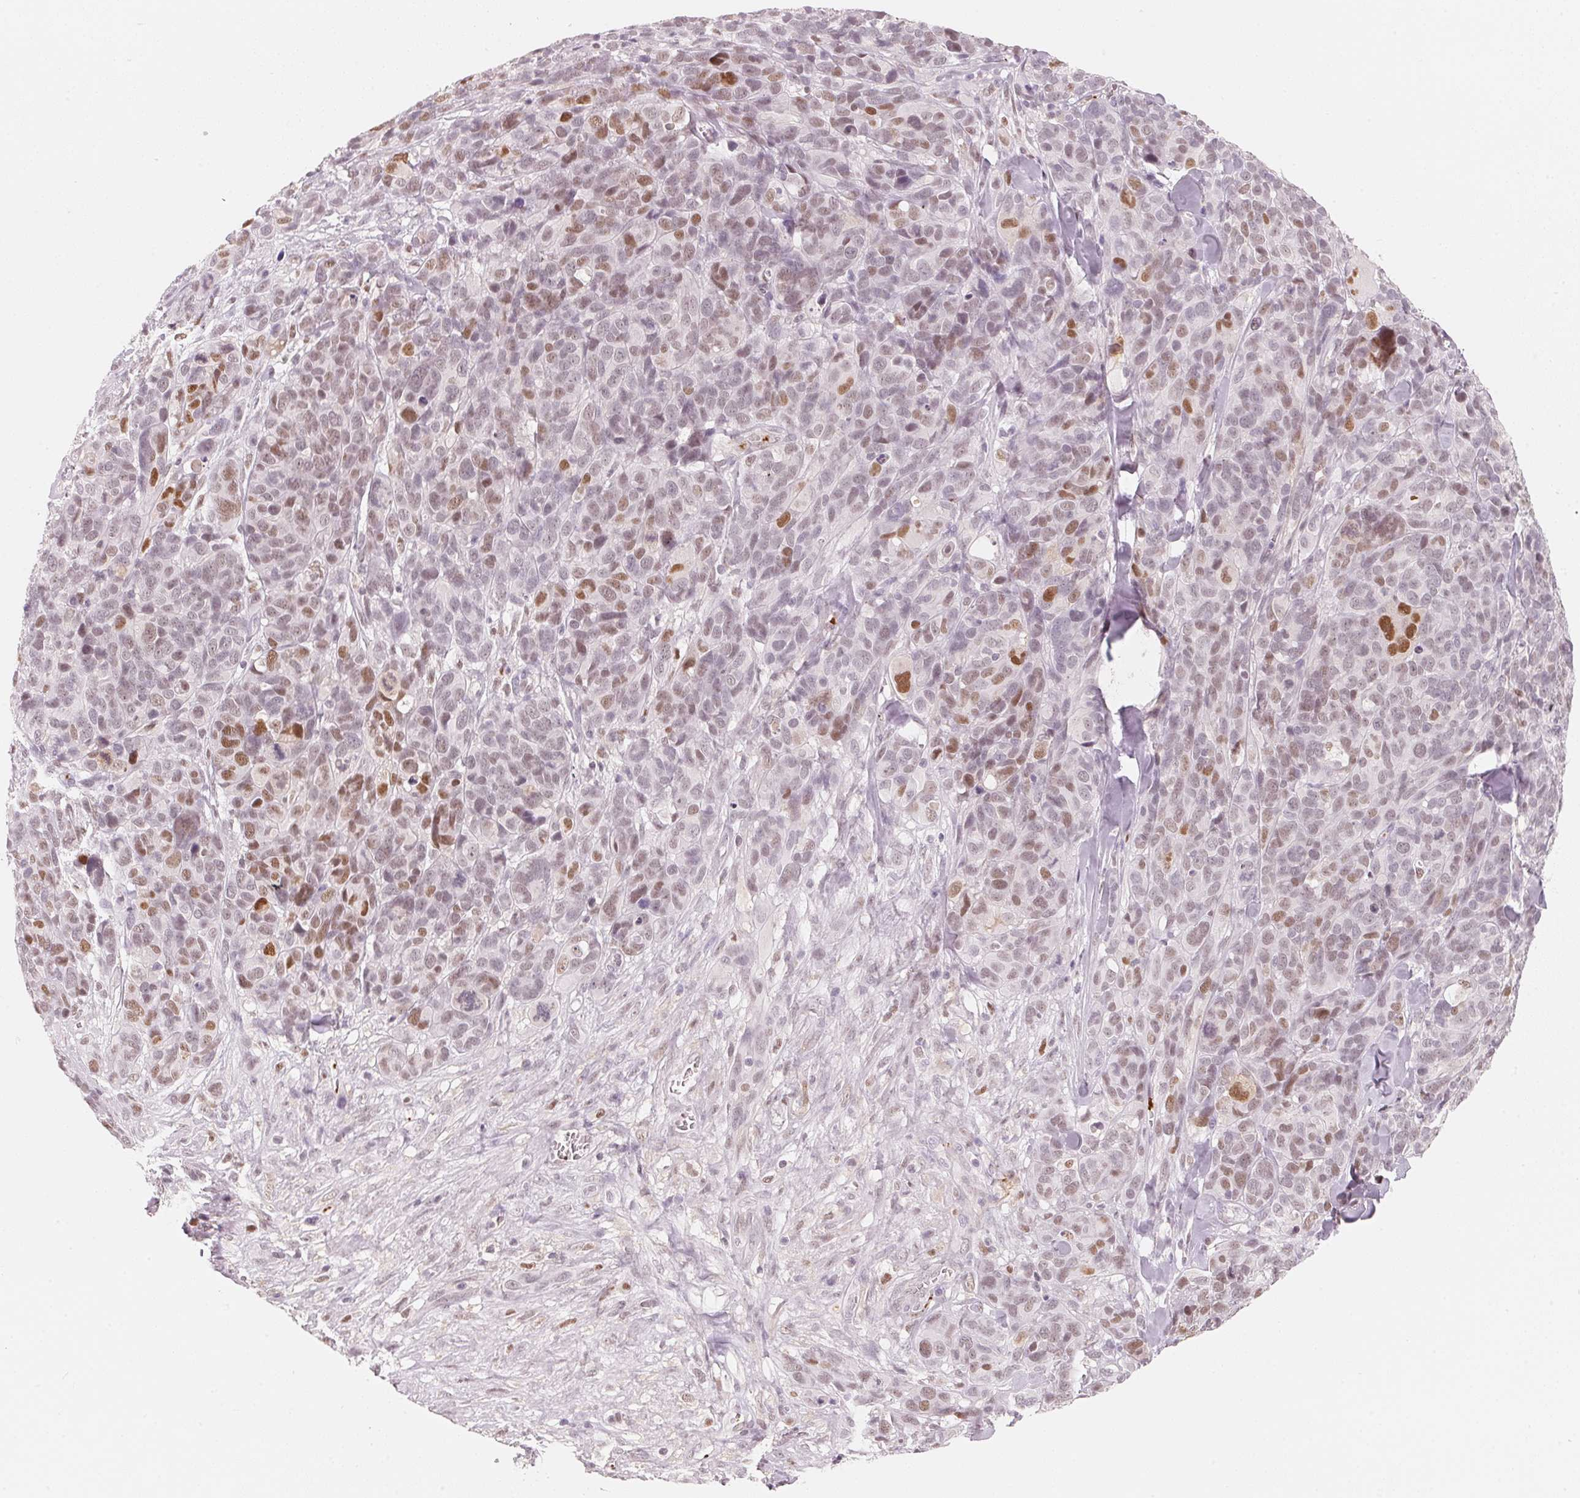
{"staining": {"intensity": "moderate", "quantity": "<25%", "location": "nuclear"}, "tissue": "melanoma", "cell_type": "Tumor cells", "image_type": "cancer", "snomed": [{"axis": "morphology", "description": "Malignant melanoma, NOS"}, {"axis": "topography", "description": "Skin"}], "caption": "A micrograph of human melanoma stained for a protein reveals moderate nuclear brown staining in tumor cells.", "gene": "ARHGAP22", "patient": {"sex": "male", "age": 51}}